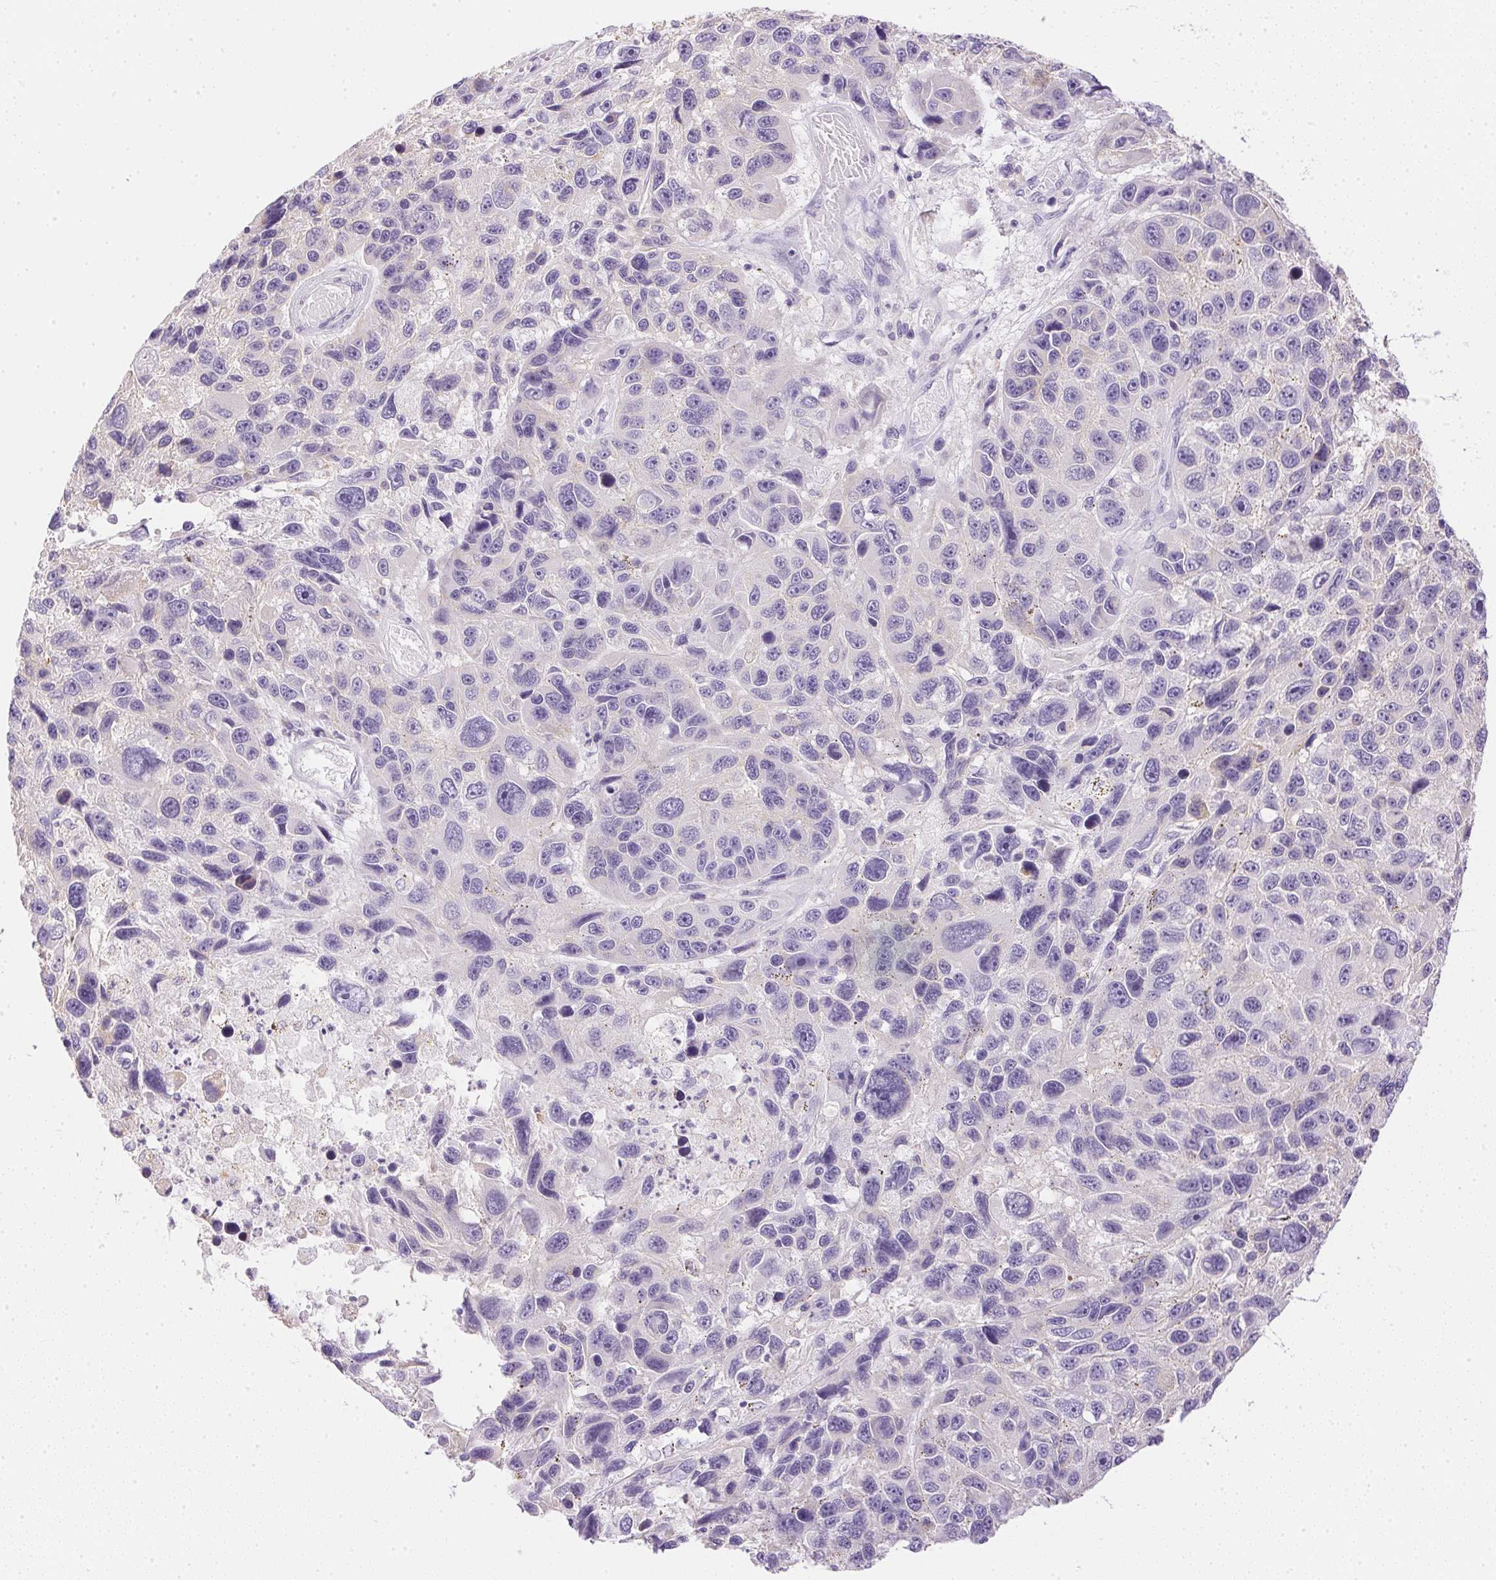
{"staining": {"intensity": "negative", "quantity": "none", "location": "none"}, "tissue": "melanoma", "cell_type": "Tumor cells", "image_type": "cancer", "snomed": [{"axis": "morphology", "description": "Malignant melanoma, NOS"}, {"axis": "topography", "description": "Skin"}], "caption": "IHC photomicrograph of neoplastic tissue: malignant melanoma stained with DAB (3,3'-diaminobenzidine) shows no significant protein positivity in tumor cells. (DAB (3,3'-diaminobenzidine) IHC with hematoxylin counter stain).", "gene": "ATP6V1G3", "patient": {"sex": "male", "age": 53}}